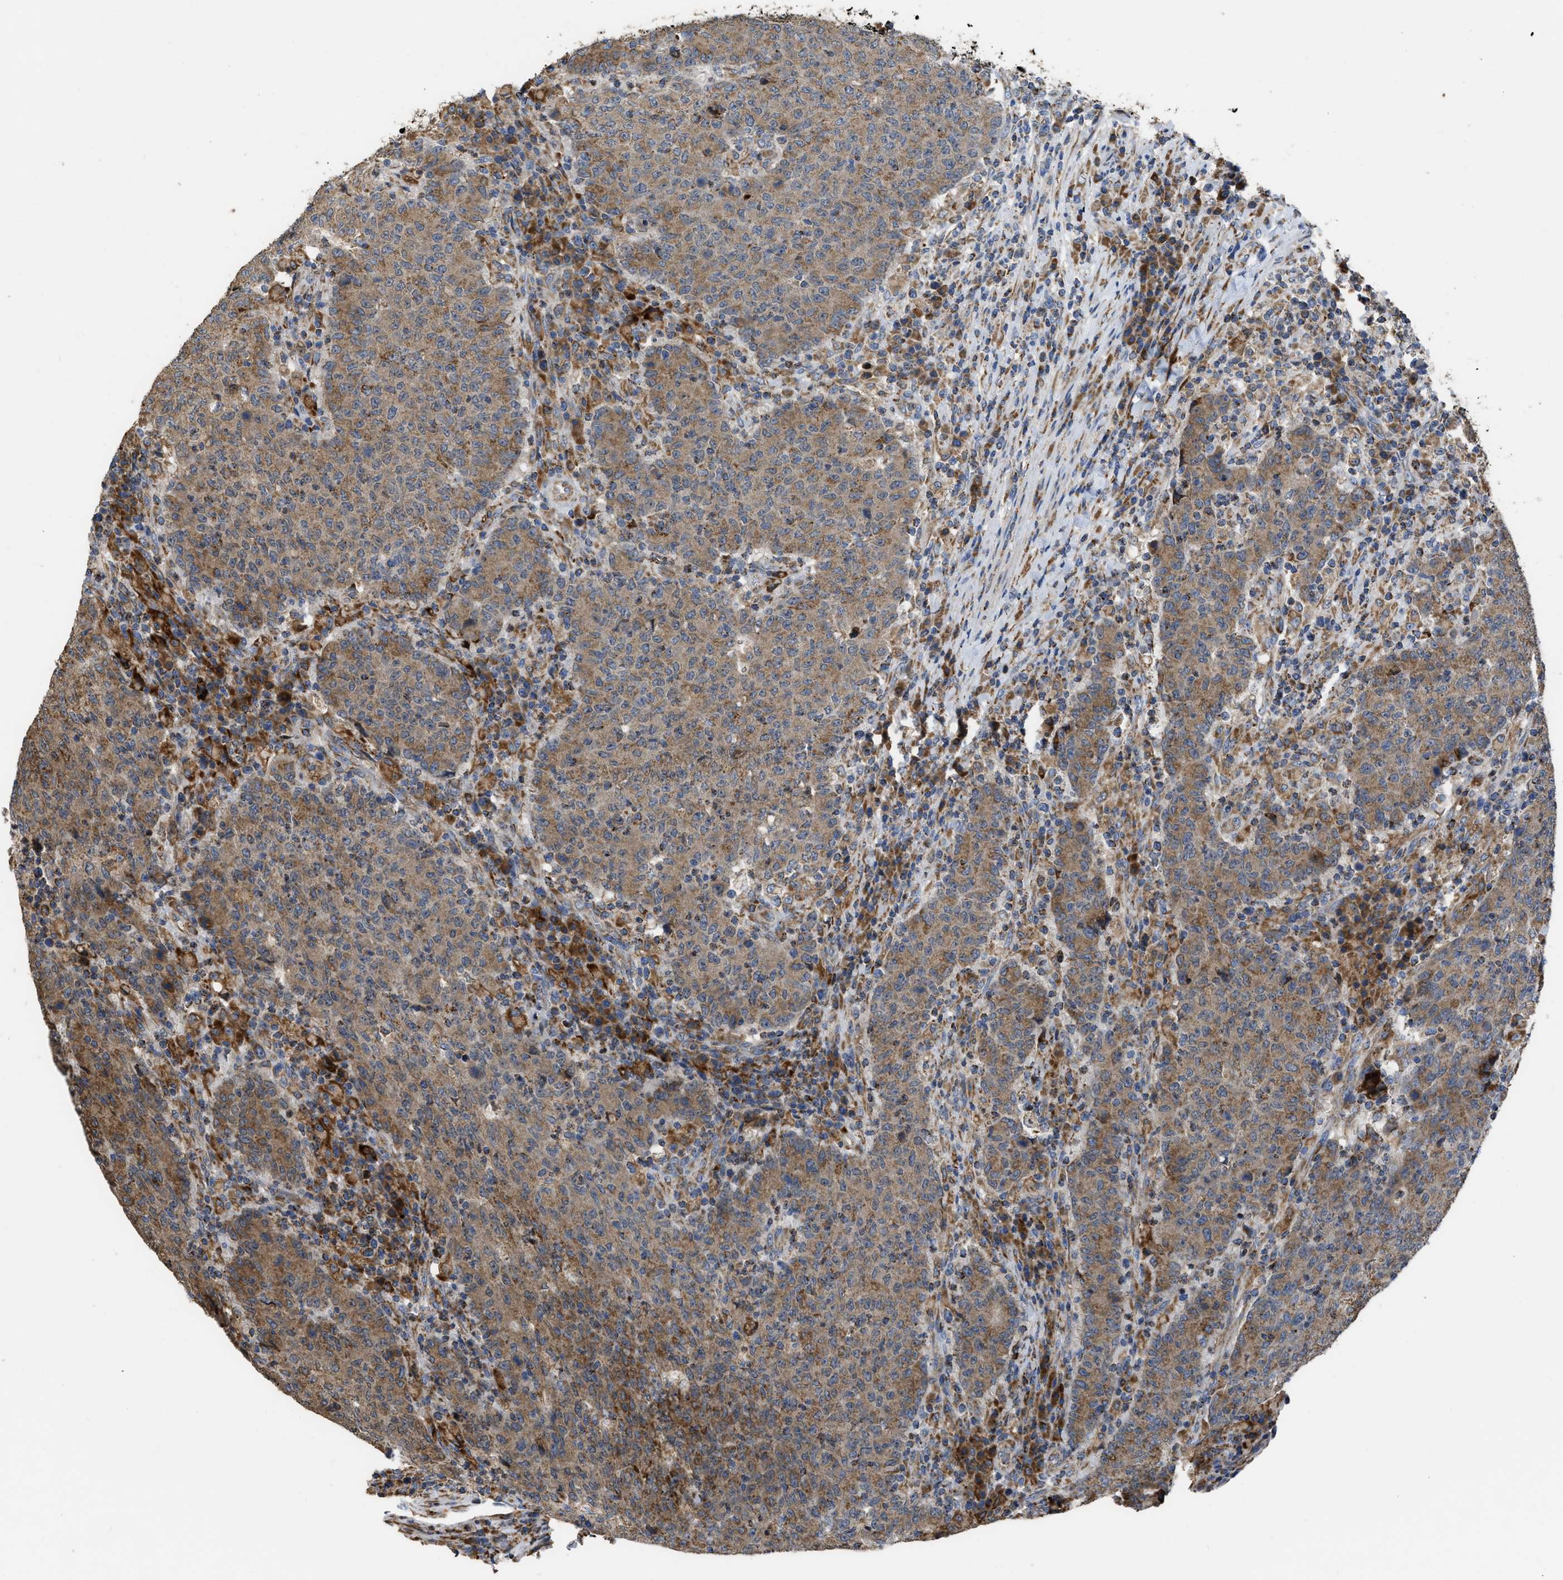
{"staining": {"intensity": "moderate", "quantity": ">75%", "location": "cytoplasmic/membranous"}, "tissue": "colorectal cancer", "cell_type": "Tumor cells", "image_type": "cancer", "snomed": [{"axis": "morphology", "description": "Adenocarcinoma, NOS"}, {"axis": "topography", "description": "Colon"}], "caption": "Tumor cells reveal moderate cytoplasmic/membranous expression in about >75% of cells in colorectal cancer.", "gene": "AK2", "patient": {"sex": "female", "age": 75}}